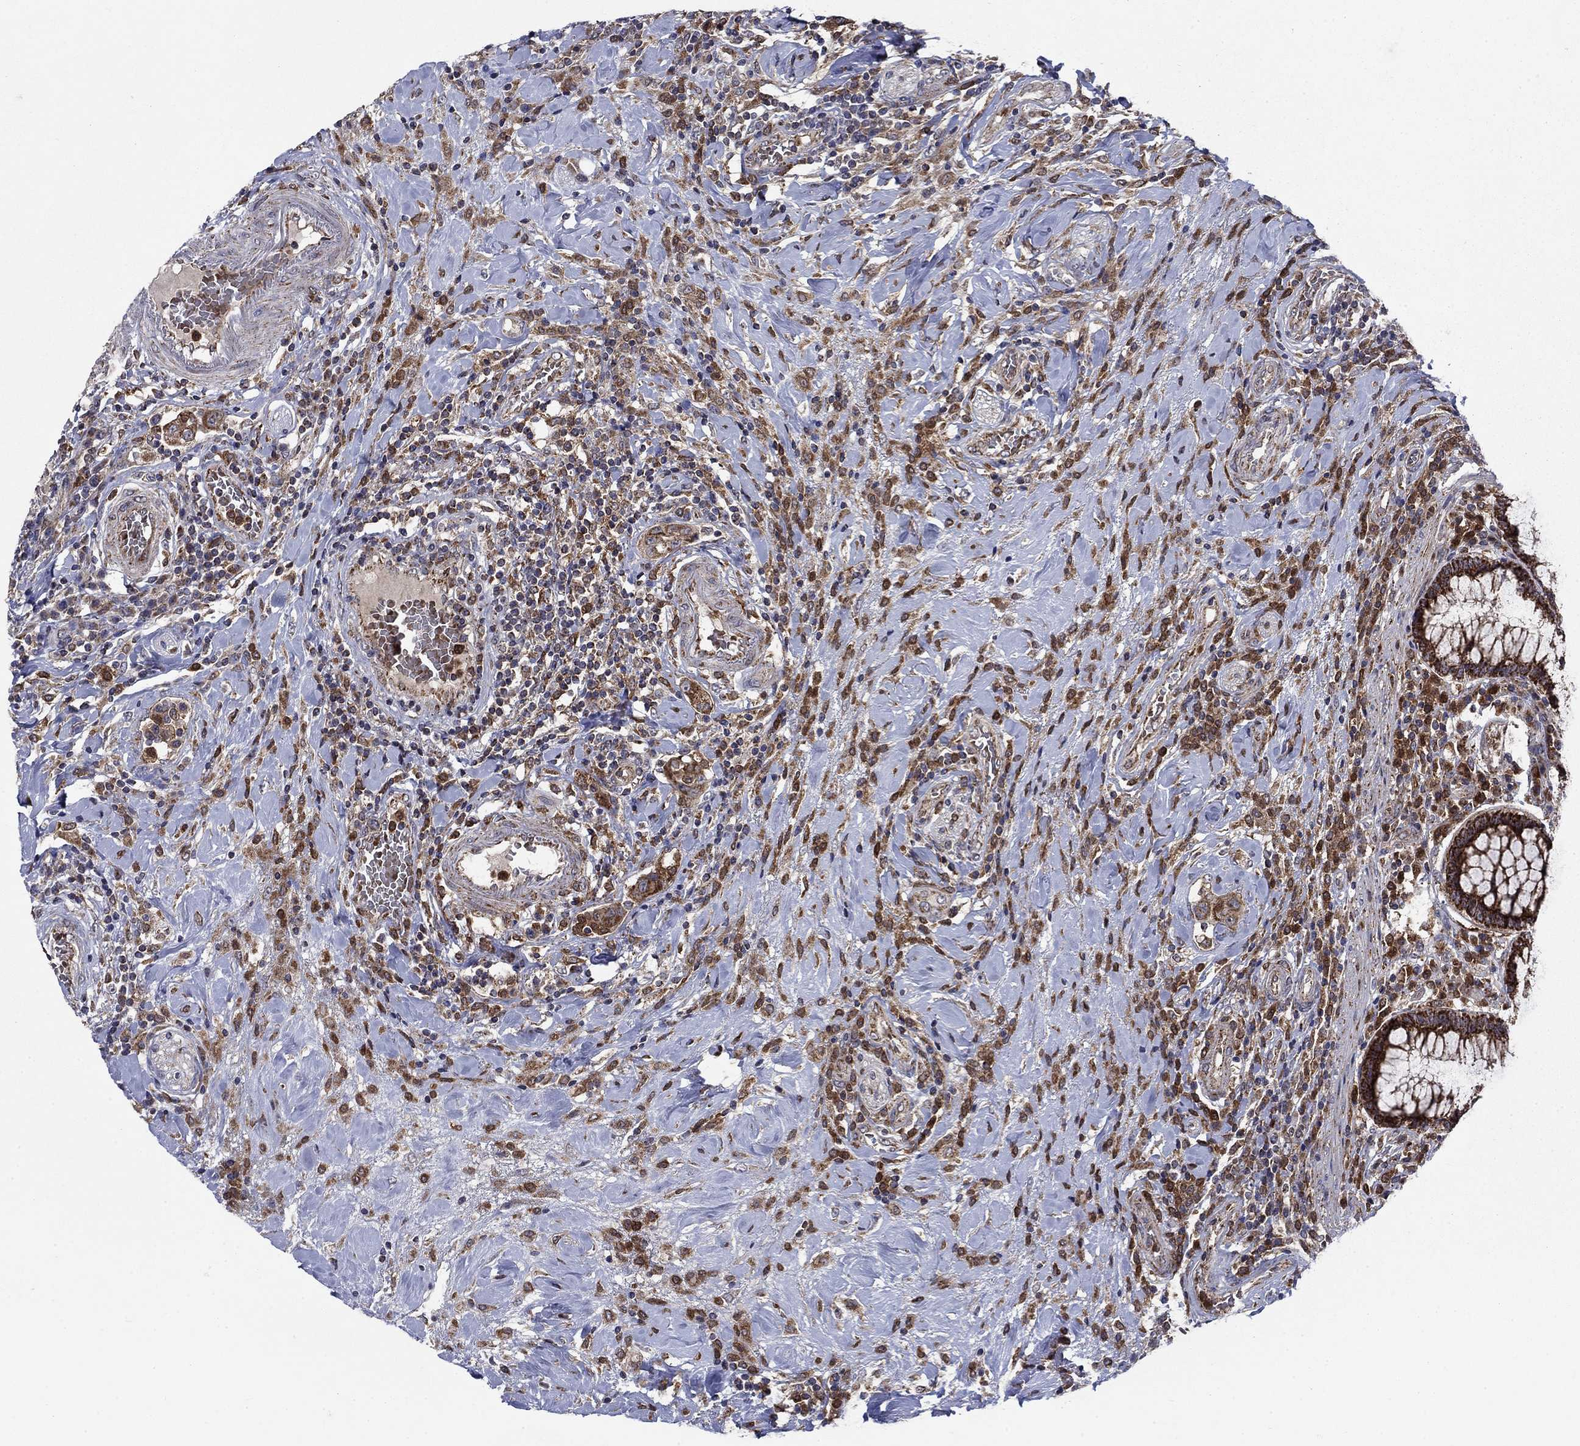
{"staining": {"intensity": "strong", "quantity": "25%-75%", "location": "cytoplasmic/membranous"}, "tissue": "colorectal cancer", "cell_type": "Tumor cells", "image_type": "cancer", "snomed": [{"axis": "morphology", "description": "Adenocarcinoma, NOS"}, {"axis": "topography", "description": "Colon"}], "caption": "Immunohistochemical staining of human colorectal cancer (adenocarcinoma) shows strong cytoplasmic/membranous protein positivity in approximately 25%-75% of tumor cells.", "gene": "RNF19B", "patient": {"sex": "female", "age": 69}}